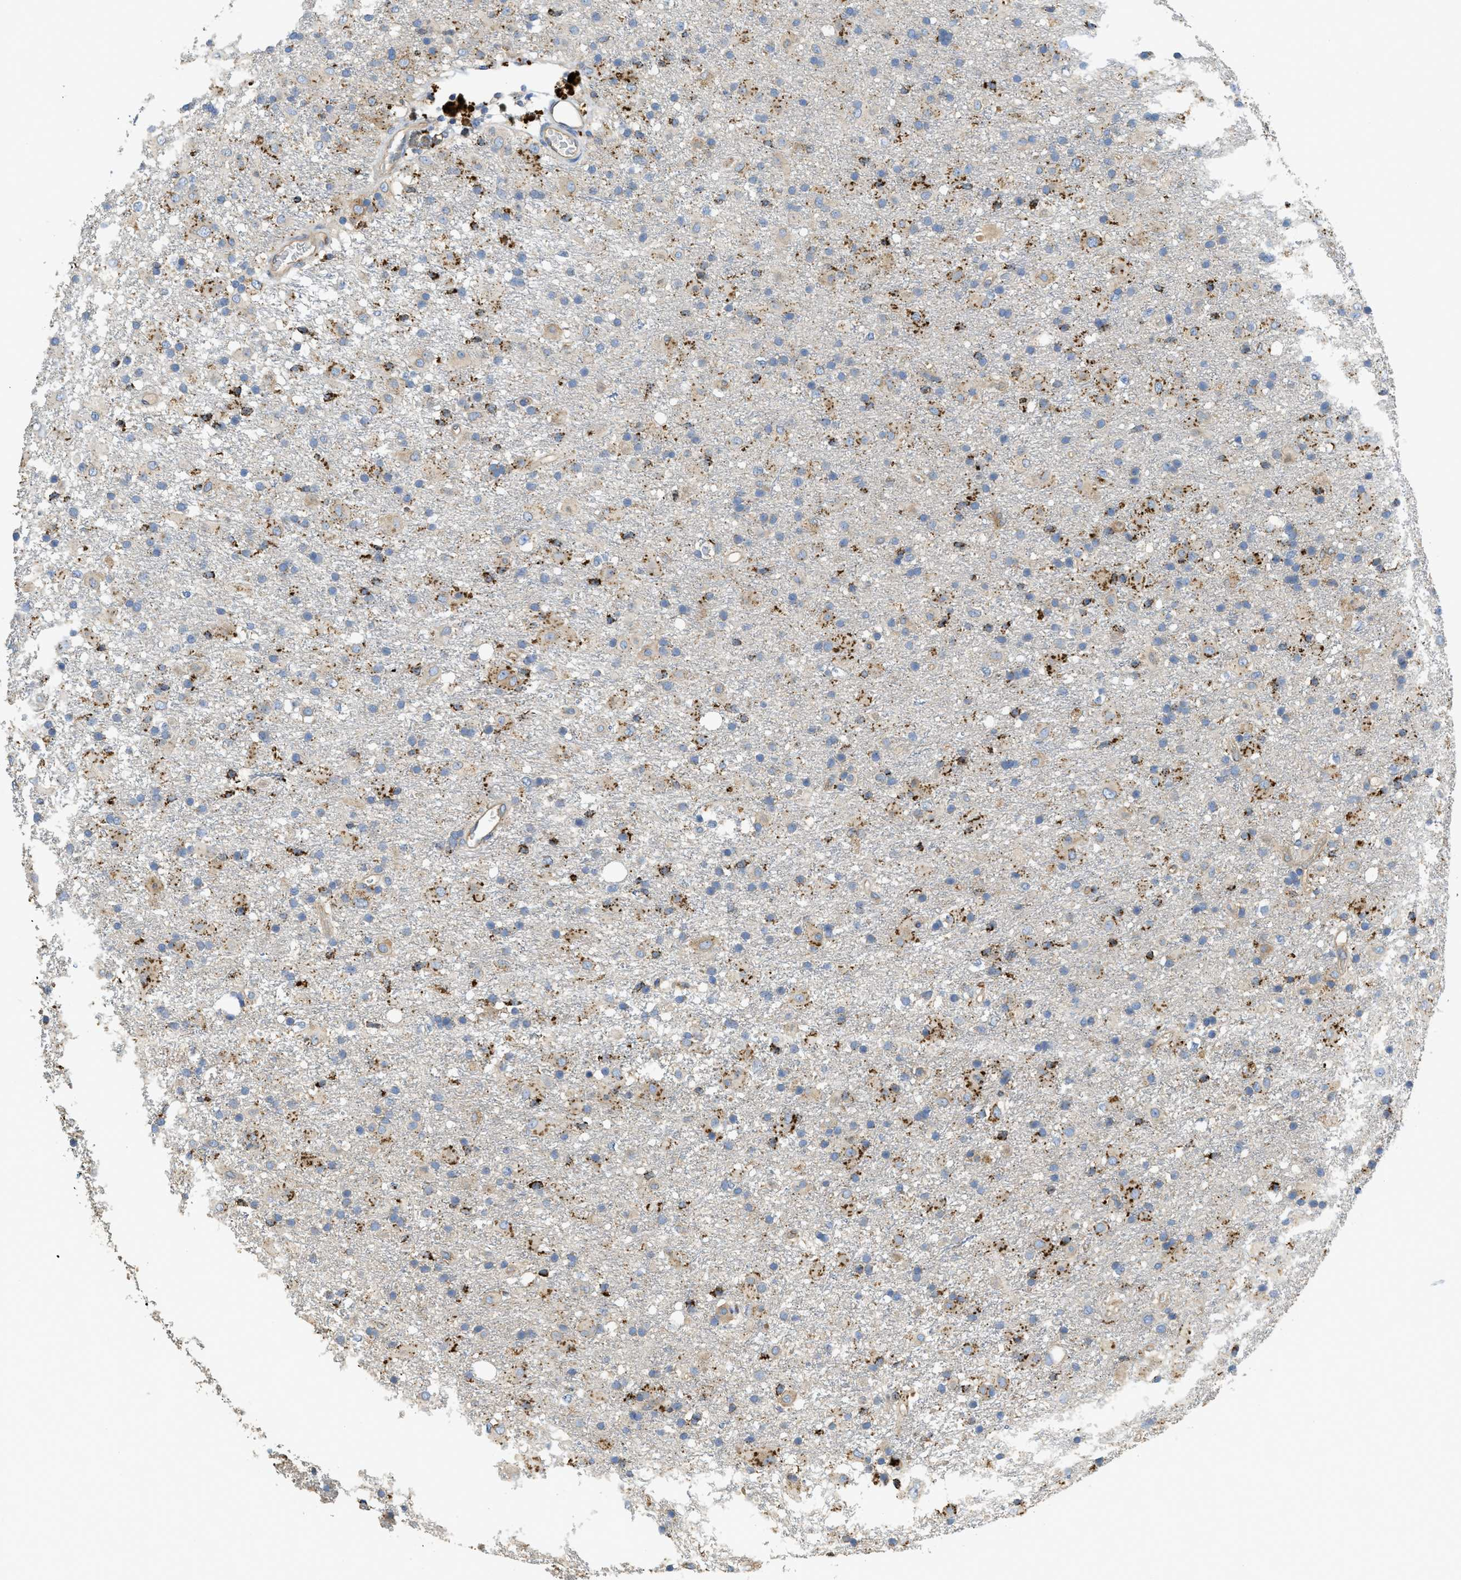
{"staining": {"intensity": "strong", "quantity": "<25%", "location": "cytoplasmic/membranous"}, "tissue": "glioma", "cell_type": "Tumor cells", "image_type": "cancer", "snomed": [{"axis": "morphology", "description": "Glioma, malignant, Low grade"}, {"axis": "topography", "description": "Brain"}], "caption": "Immunohistochemistry staining of glioma, which exhibits medium levels of strong cytoplasmic/membranous staining in approximately <25% of tumor cells indicating strong cytoplasmic/membranous protein expression. The staining was performed using DAB (brown) for protein detection and nuclei were counterstained in hematoxylin (blue).", "gene": "CASP10", "patient": {"sex": "male", "age": 65}}